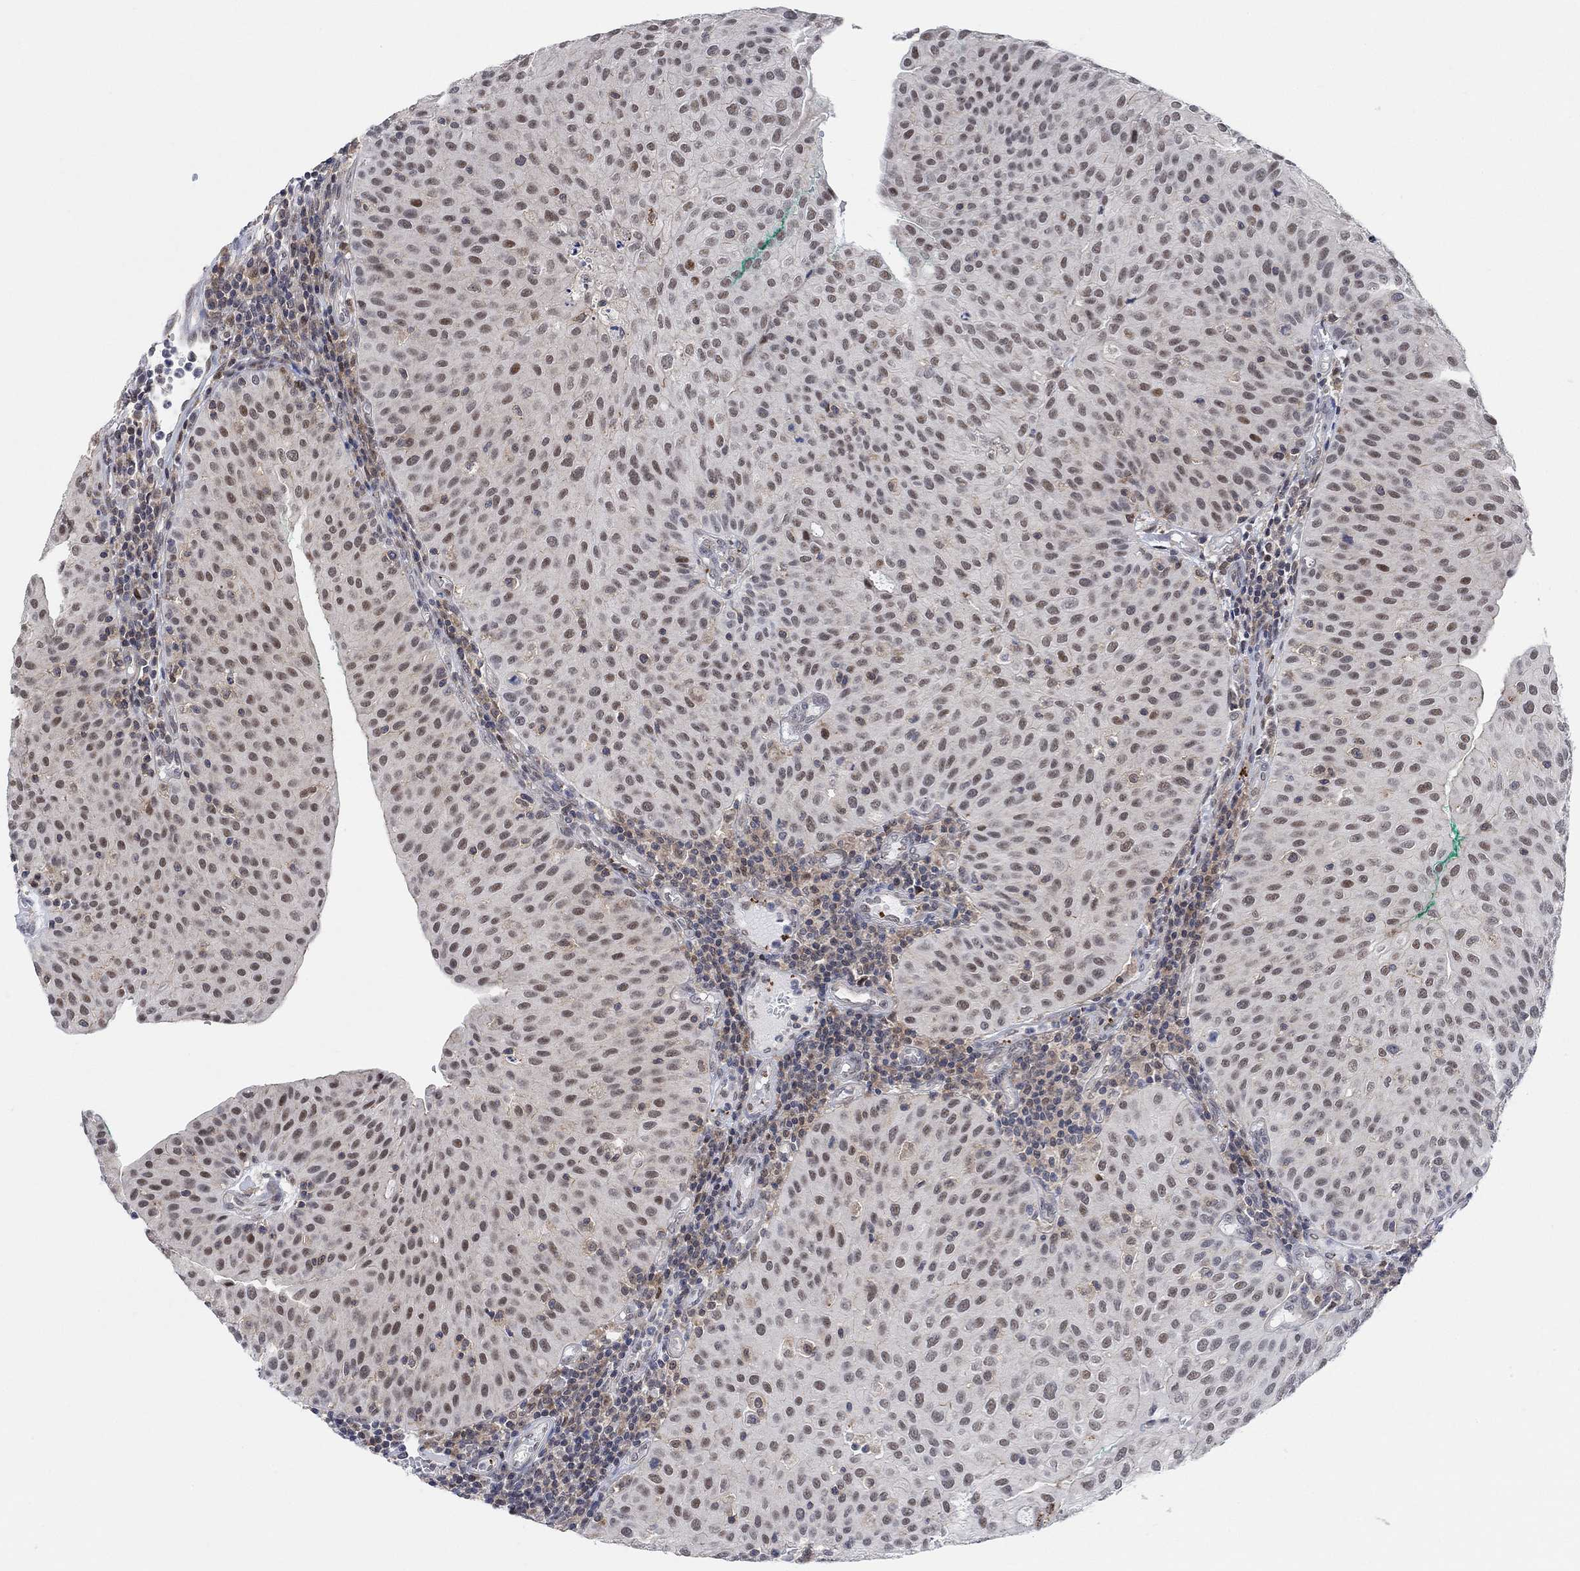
{"staining": {"intensity": "moderate", "quantity": "25%-75%", "location": "nuclear"}, "tissue": "urothelial cancer", "cell_type": "Tumor cells", "image_type": "cancer", "snomed": [{"axis": "morphology", "description": "Urothelial carcinoma, Low grade"}, {"axis": "topography", "description": "Urinary bladder"}], "caption": "This is a histology image of IHC staining of urothelial cancer, which shows moderate positivity in the nuclear of tumor cells.", "gene": "PWWP2B", "patient": {"sex": "male", "age": 54}}